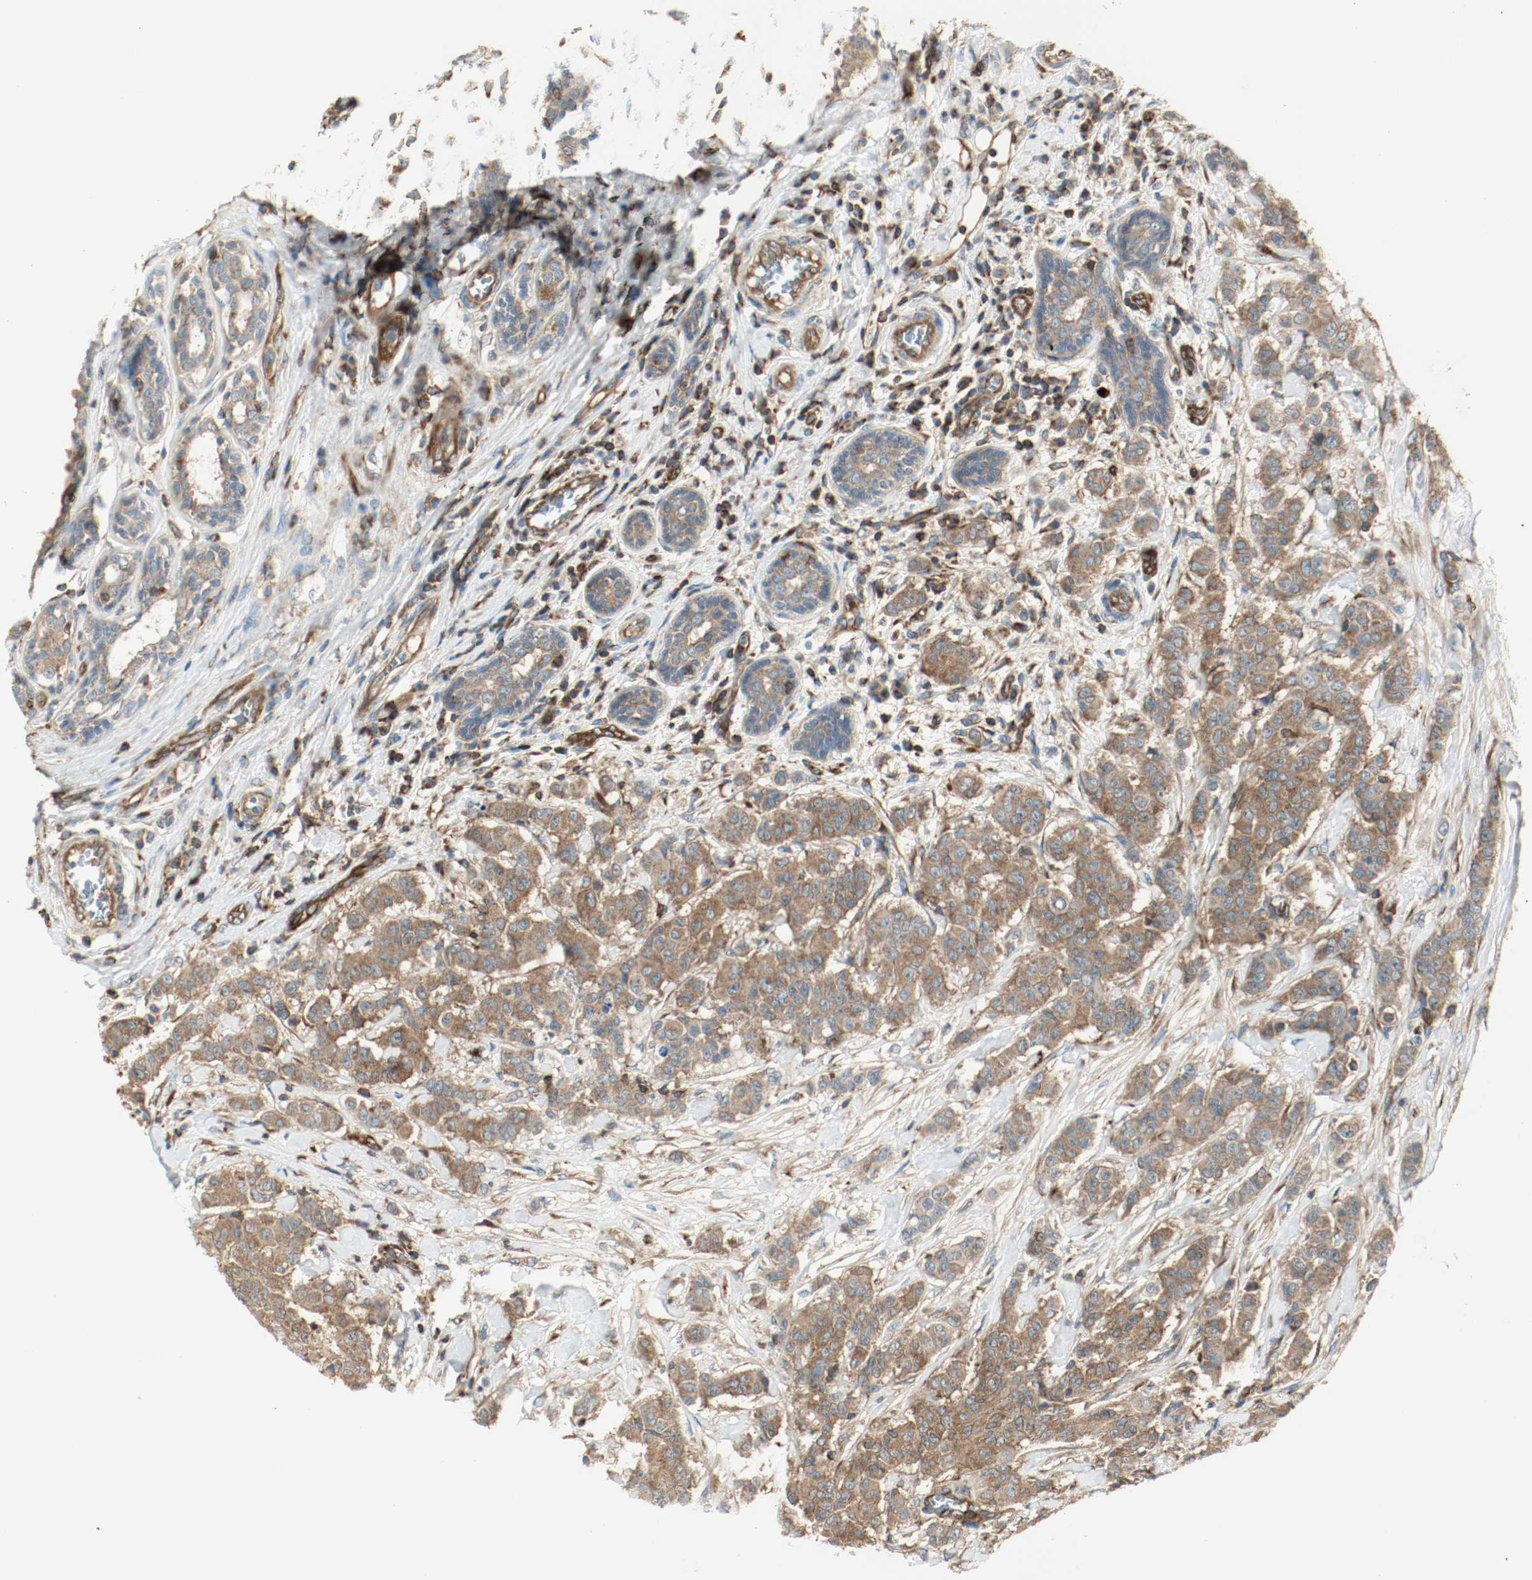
{"staining": {"intensity": "moderate", "quantity": ">75%", "location": "cytoplasmic/membranous"}, "tissue": "breast cancer", "cell_type": "Tumor cells", "image_type": "cancer", "snomed": [{"axis": "morphology", "description": "Duct carcinoma"}, {"axis": "topography", "description": "Breast"}], "caption": "This micrograph reveals breast intraductal carcinoma stained with IHC to label a protein in brown. The cytoplasmic/membranous of tumor cells show moderate positivity for the protein. Nuclei are counter-stained blue.", "gene": "PLCG1", "patient": {"sex": "female", "age": 40}}